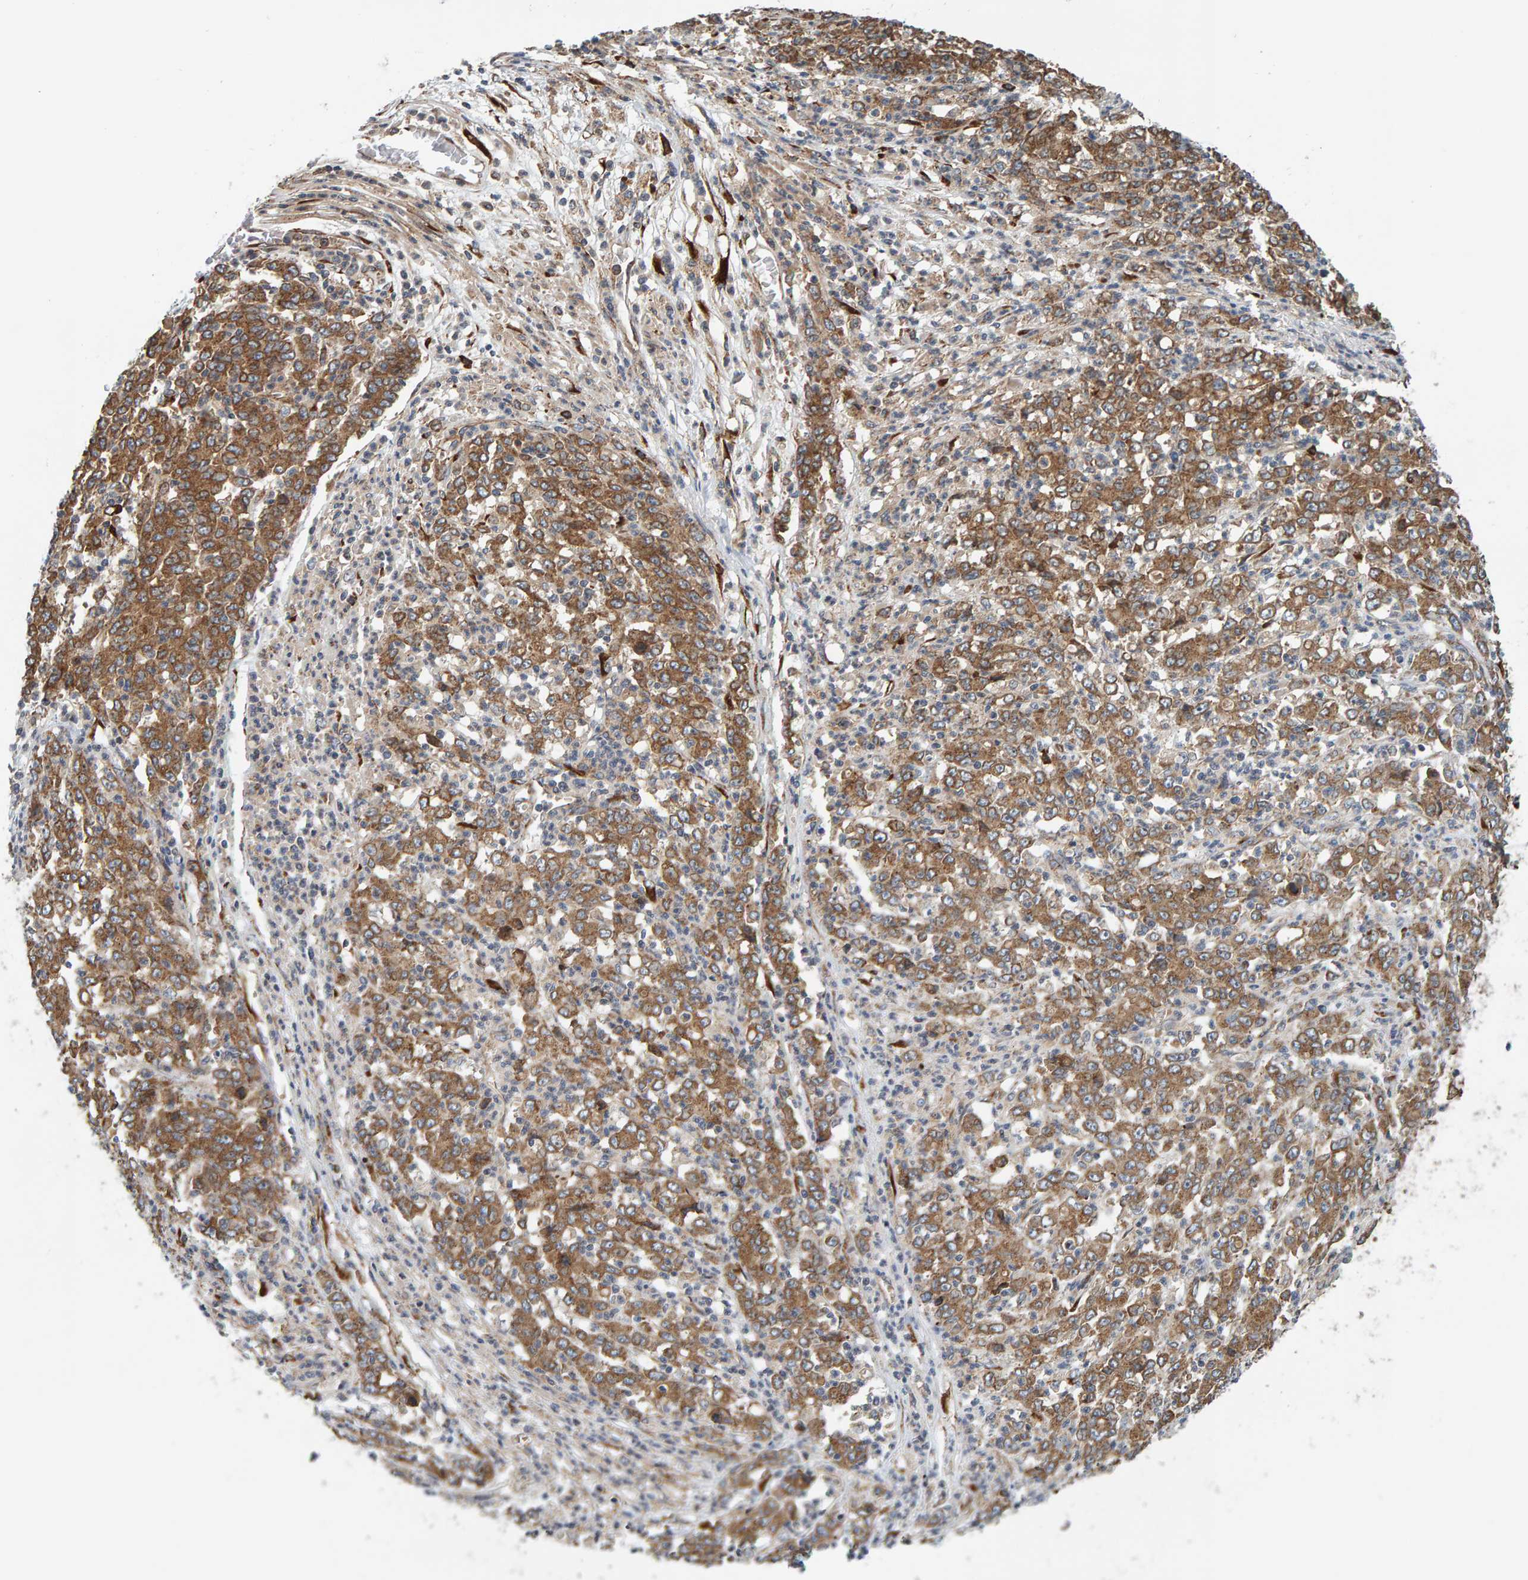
{"staining": {"intensity": "moderate", "quantity": ">75%", "location": "cytoplasmic/membranous"}, "tissue": "stomach cancer", "cell_type": "Tumor cells", "image_type": "cancer", "snomed": [{"axis": "morphology", "description": "Adenocarcinoma, NOS"}, {"axis": "topography", "description": "Stomach, lower"}], "caption": "Protein expression analysis of human adenocarcinoma (stomach) reveals moderate cytoplasmic/membranous positivity in about >75% of tumor cells.", "gene": "BAIAP2", "patient": {"sex": "female", "age": 71}}